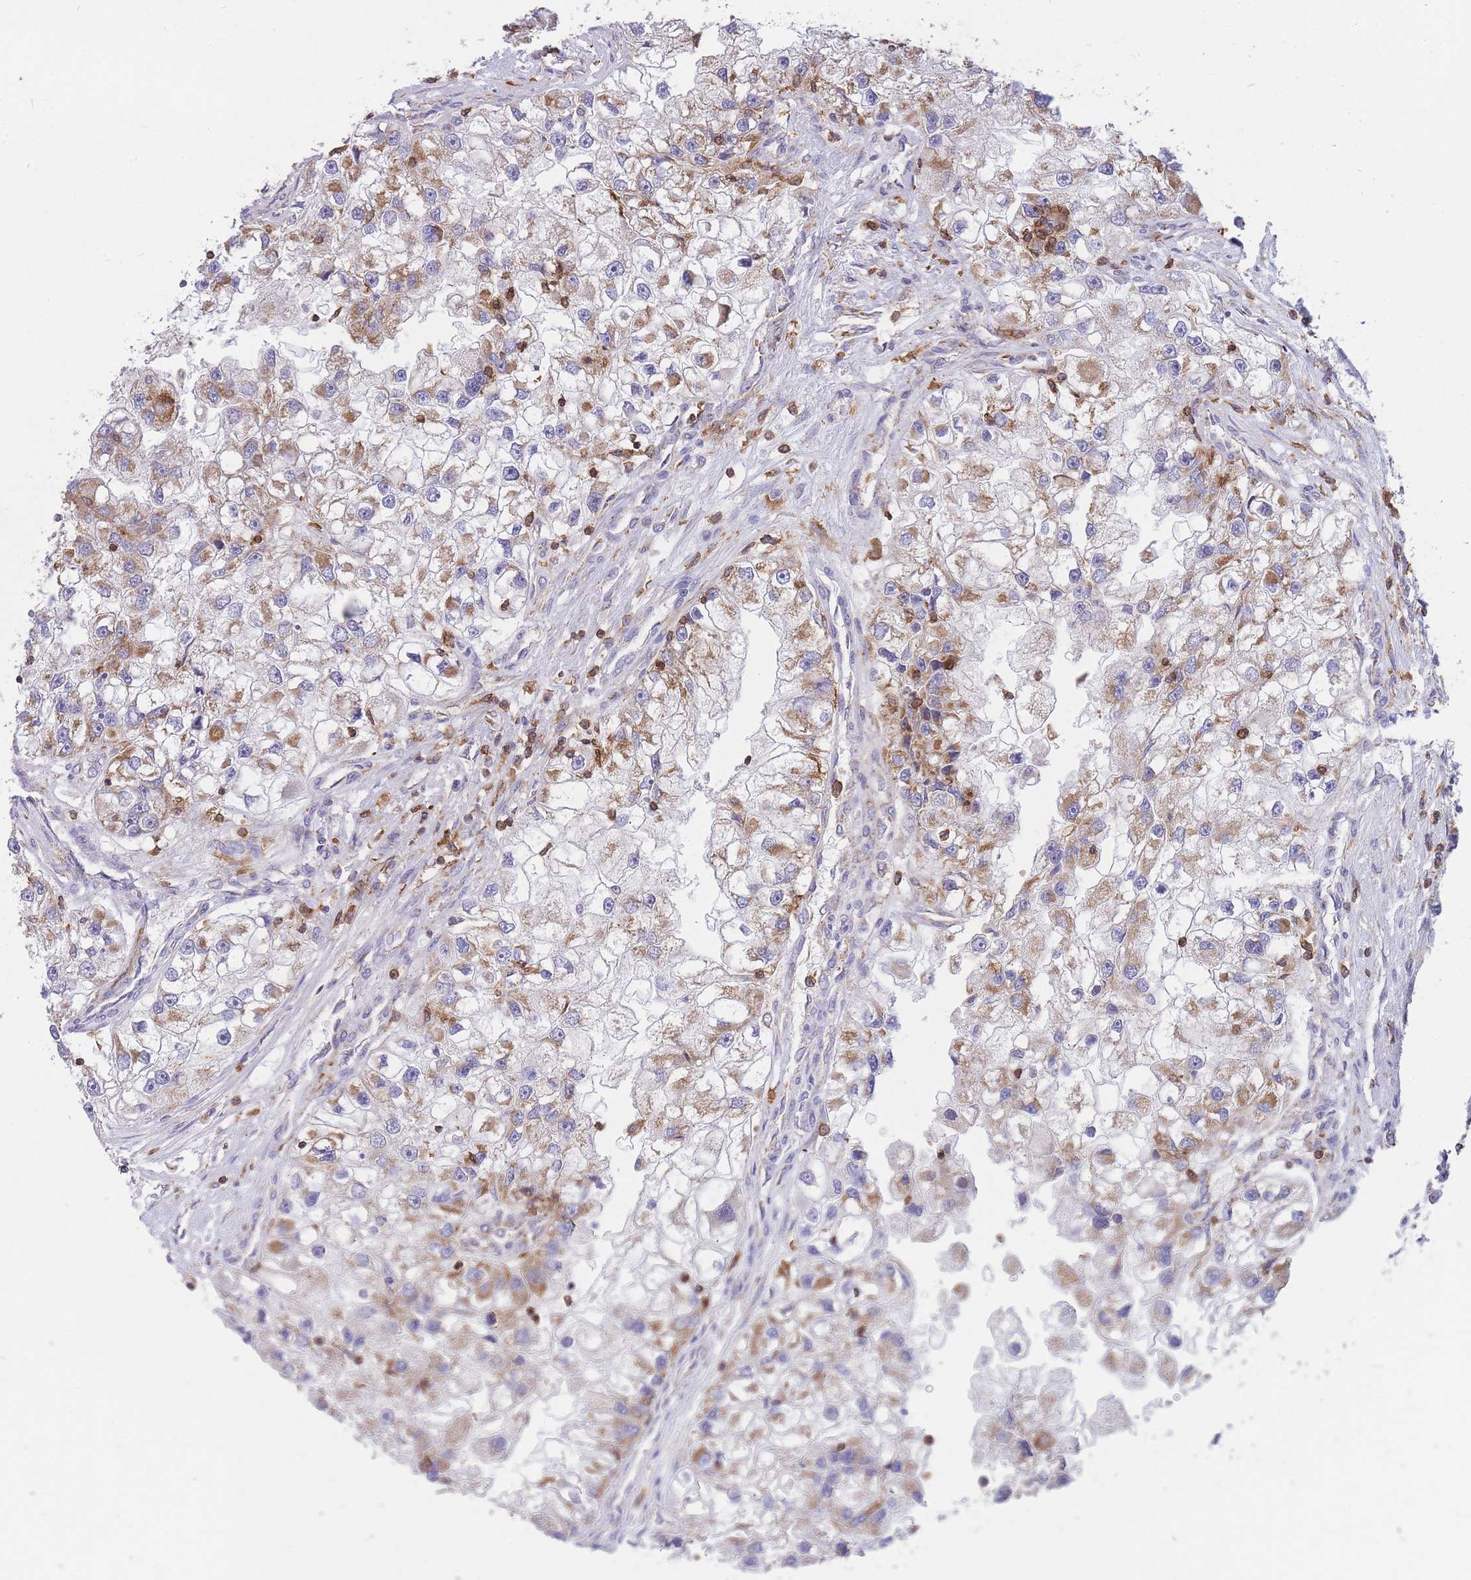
{"staining": {"intensity": "moderate", "quantity": "25%-75%", "location": "cytoplasmic/membranous"}, "tissue": "renal cancer", "cell_type": "Tumor cells", "image_type": "cancer", "snomed": [{"axis": "morphology", "description": "Adenocarcinoma, NOS"}, {"axis": "topography", "description": "Kidney"}], "caption": "Immunohistochemistry of human renal cancer exhibits medium levels of moderate cytoplasmic/membranous staining in approximately 25%-75% of tumor cells.", "gene": "MRPL54", "patient": {"sex": "male", "age": 63}}